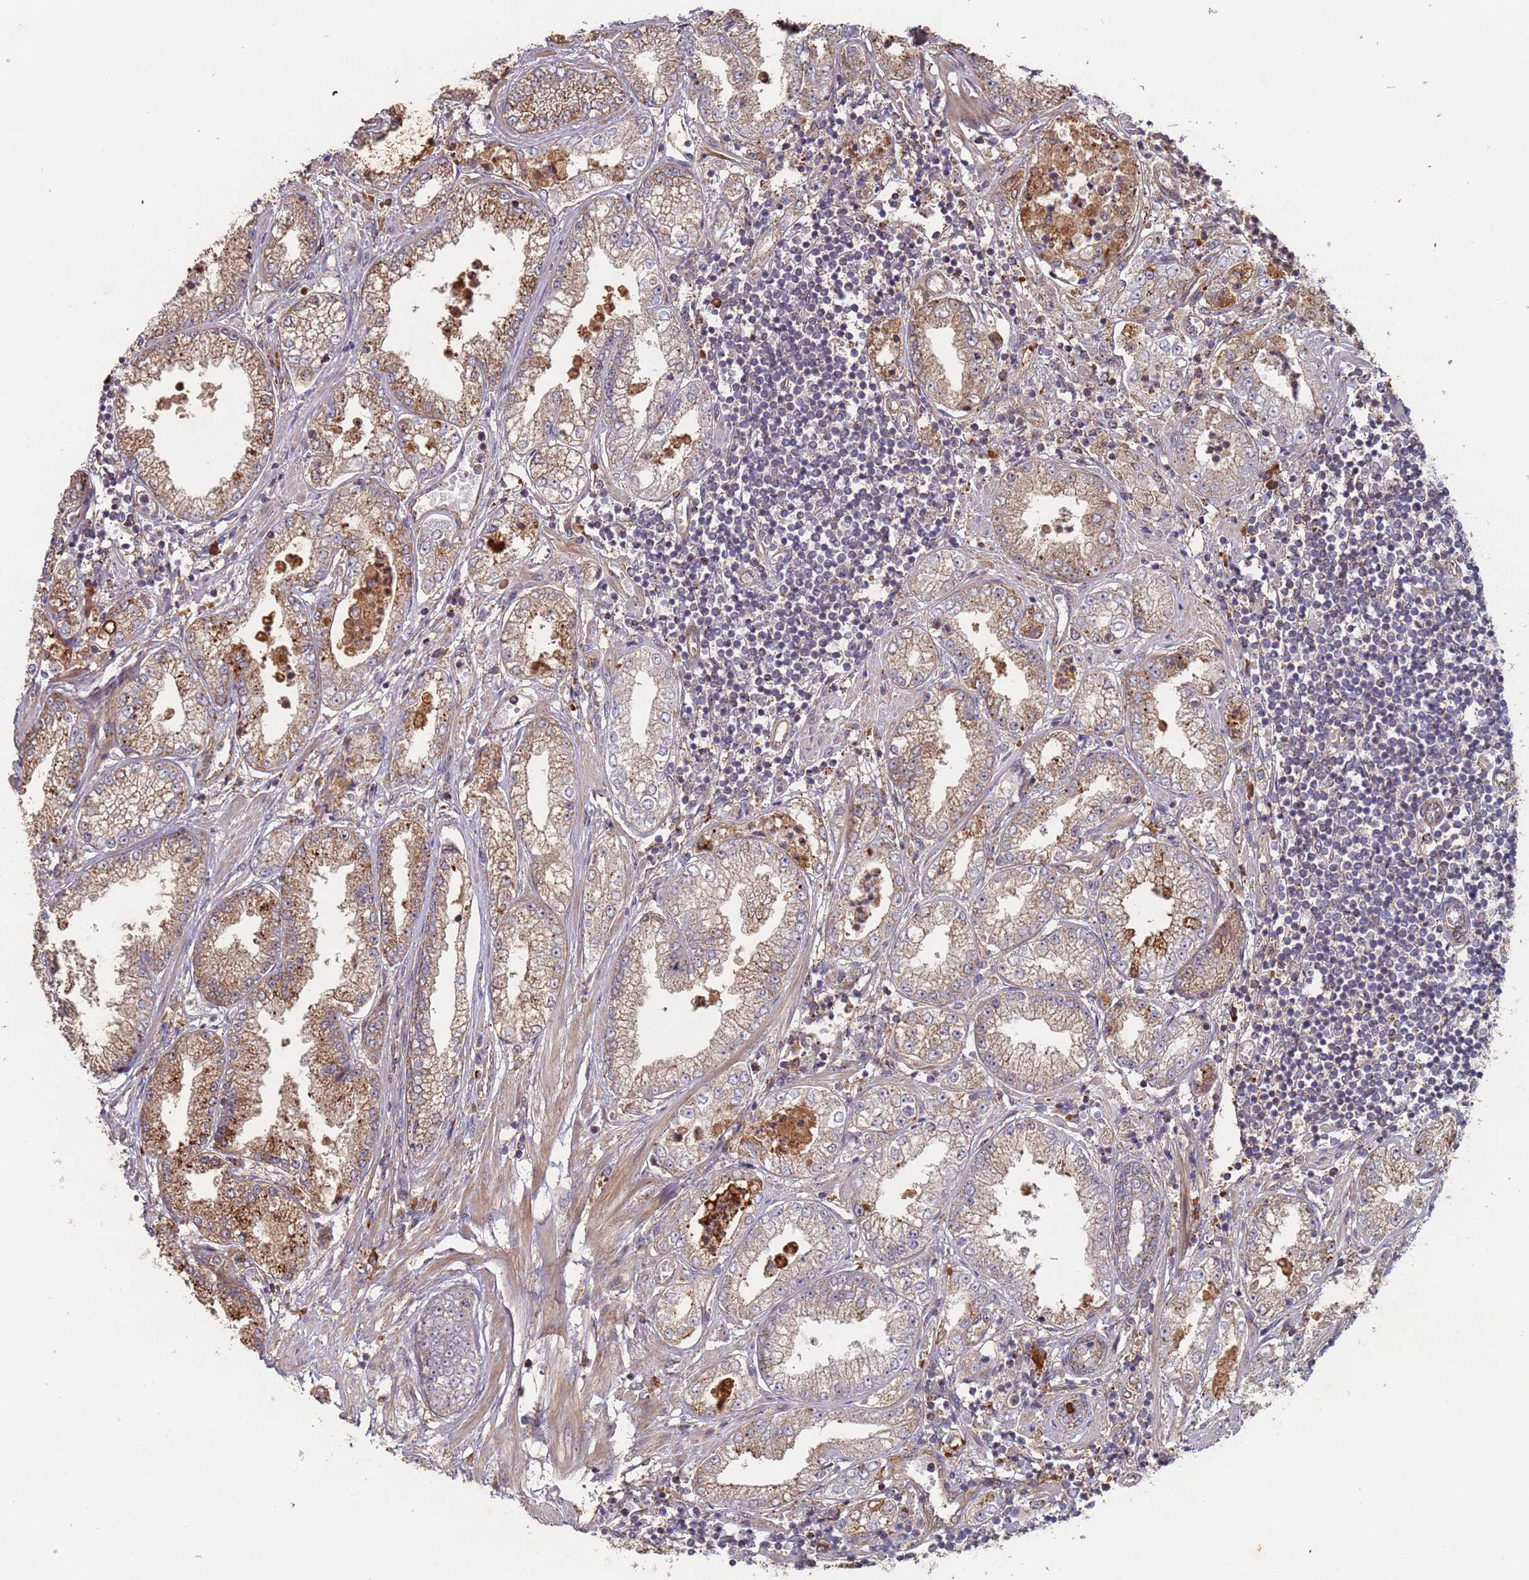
{"staining": {"intensity": "moderate", "quantity": ">75%", "location": "cytoplasmic/membranous"}, "tissue": "prostate cancer", "cell_type": "Tumor cells", "image_type": "cancer", "snomed": [{"axis": "morphology", "description": "Adenocarcinoma, High grade"}, {"axis": "topography", "description": "Prostate"}], "caption": "The immunohistochemical stain highlights moderate cytoplasmic/membranous staining in tumor cells of adenocarcinoma (high-grade) (prostate) tissue. The protein of interest is stained brown, and the nuclei are stained in blue (DAB (3,3'-diaminobenzidine) IHC with brightfield microscopy, high magnification).", "gene": "KANSL1L", "patient": {"sex": "male", "age": 69}}